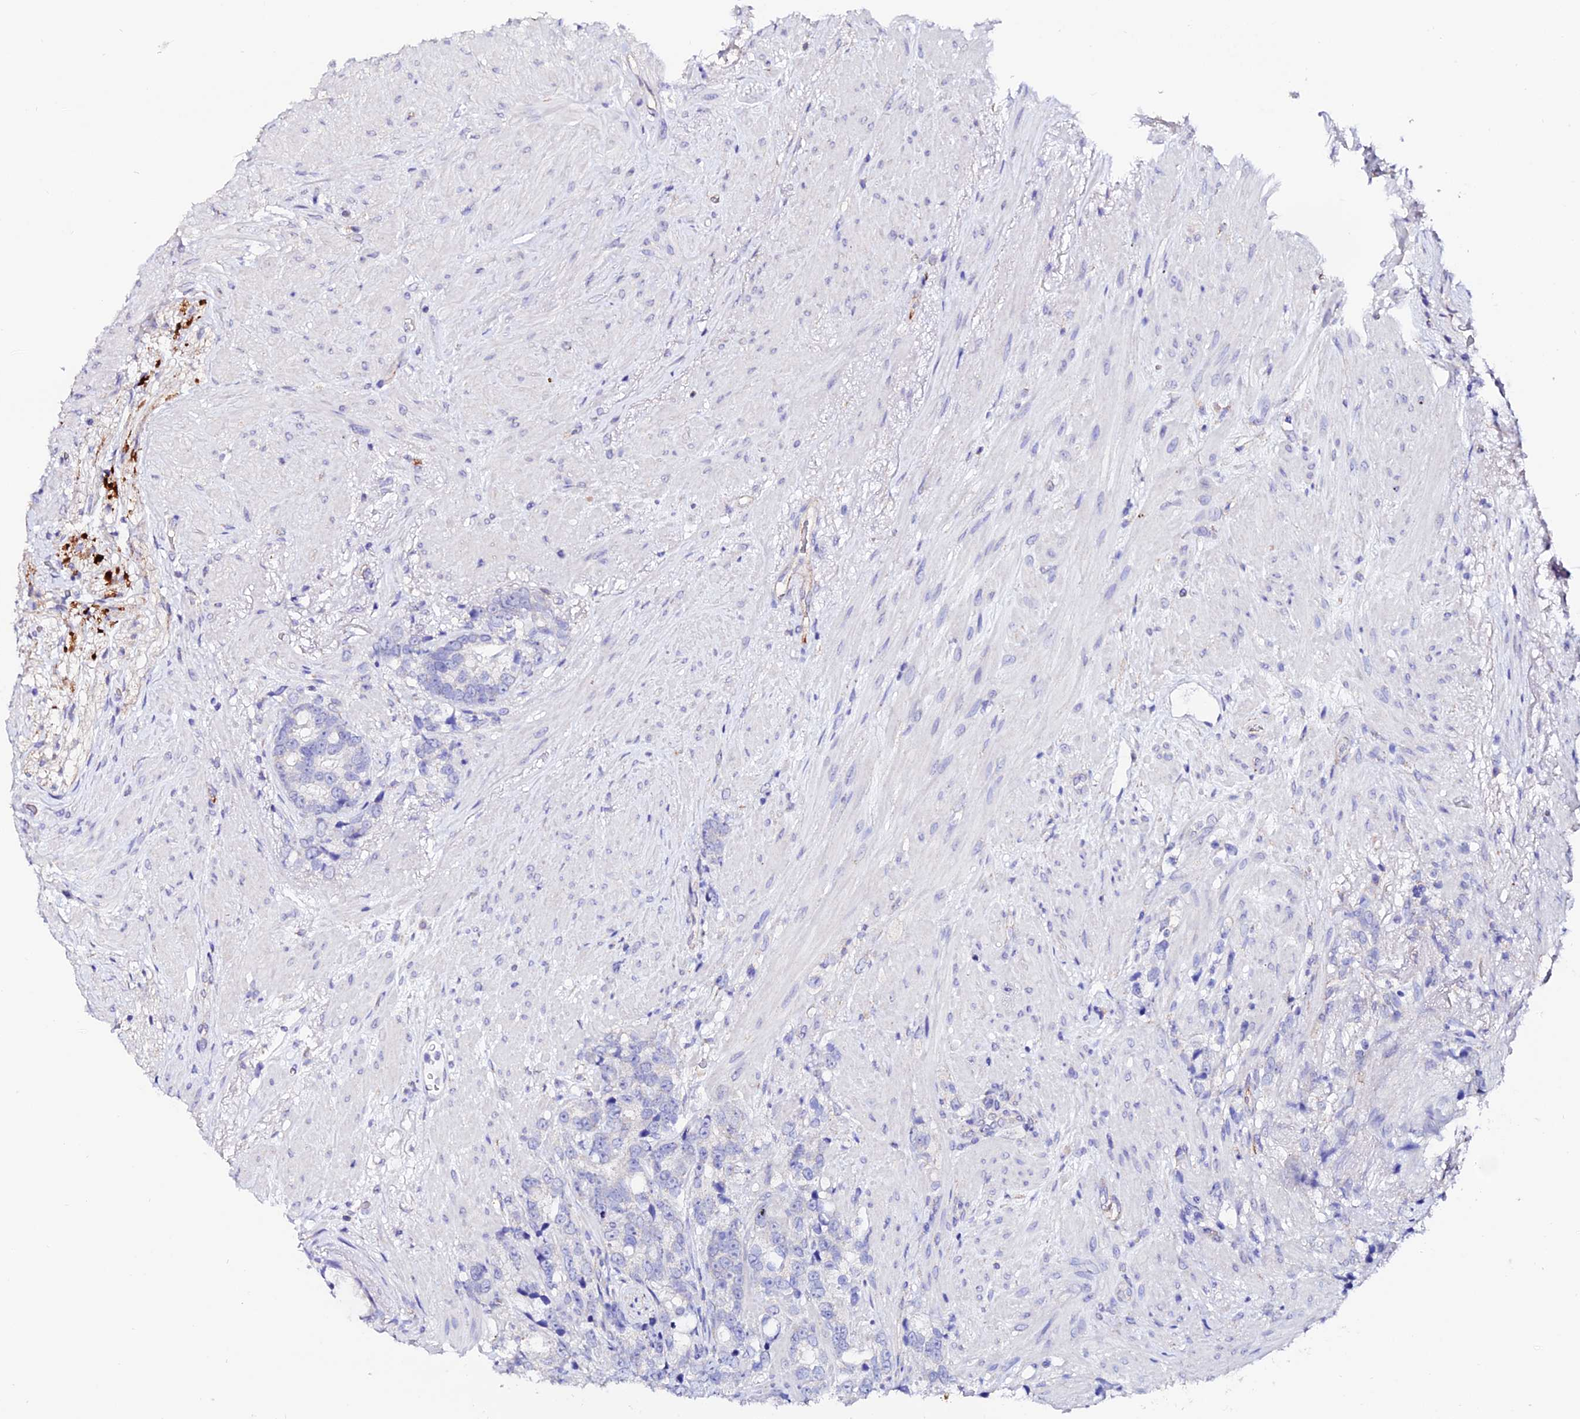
{"staining": {"intensity": "negative", "quantity": "none", "location": "none"}, "tissue": "prostate cancer", "cell_type": "Tumor cells", "image_type": "cancer", "snomed": [{"axis": "morphology", "description": "Adenocarcinoma, High grade"}, {"axis": "topography", "description": "Prostate"}], "caption": "Immunohistochemistry image of prostate cancer stained for a protein (brown), which reveals no expression in tumor cells. (DAB IHC visualized using brightfield microscopy, high magnification).", "gene": "ESM1", "patient": {"sex": "male", "age": 74}}